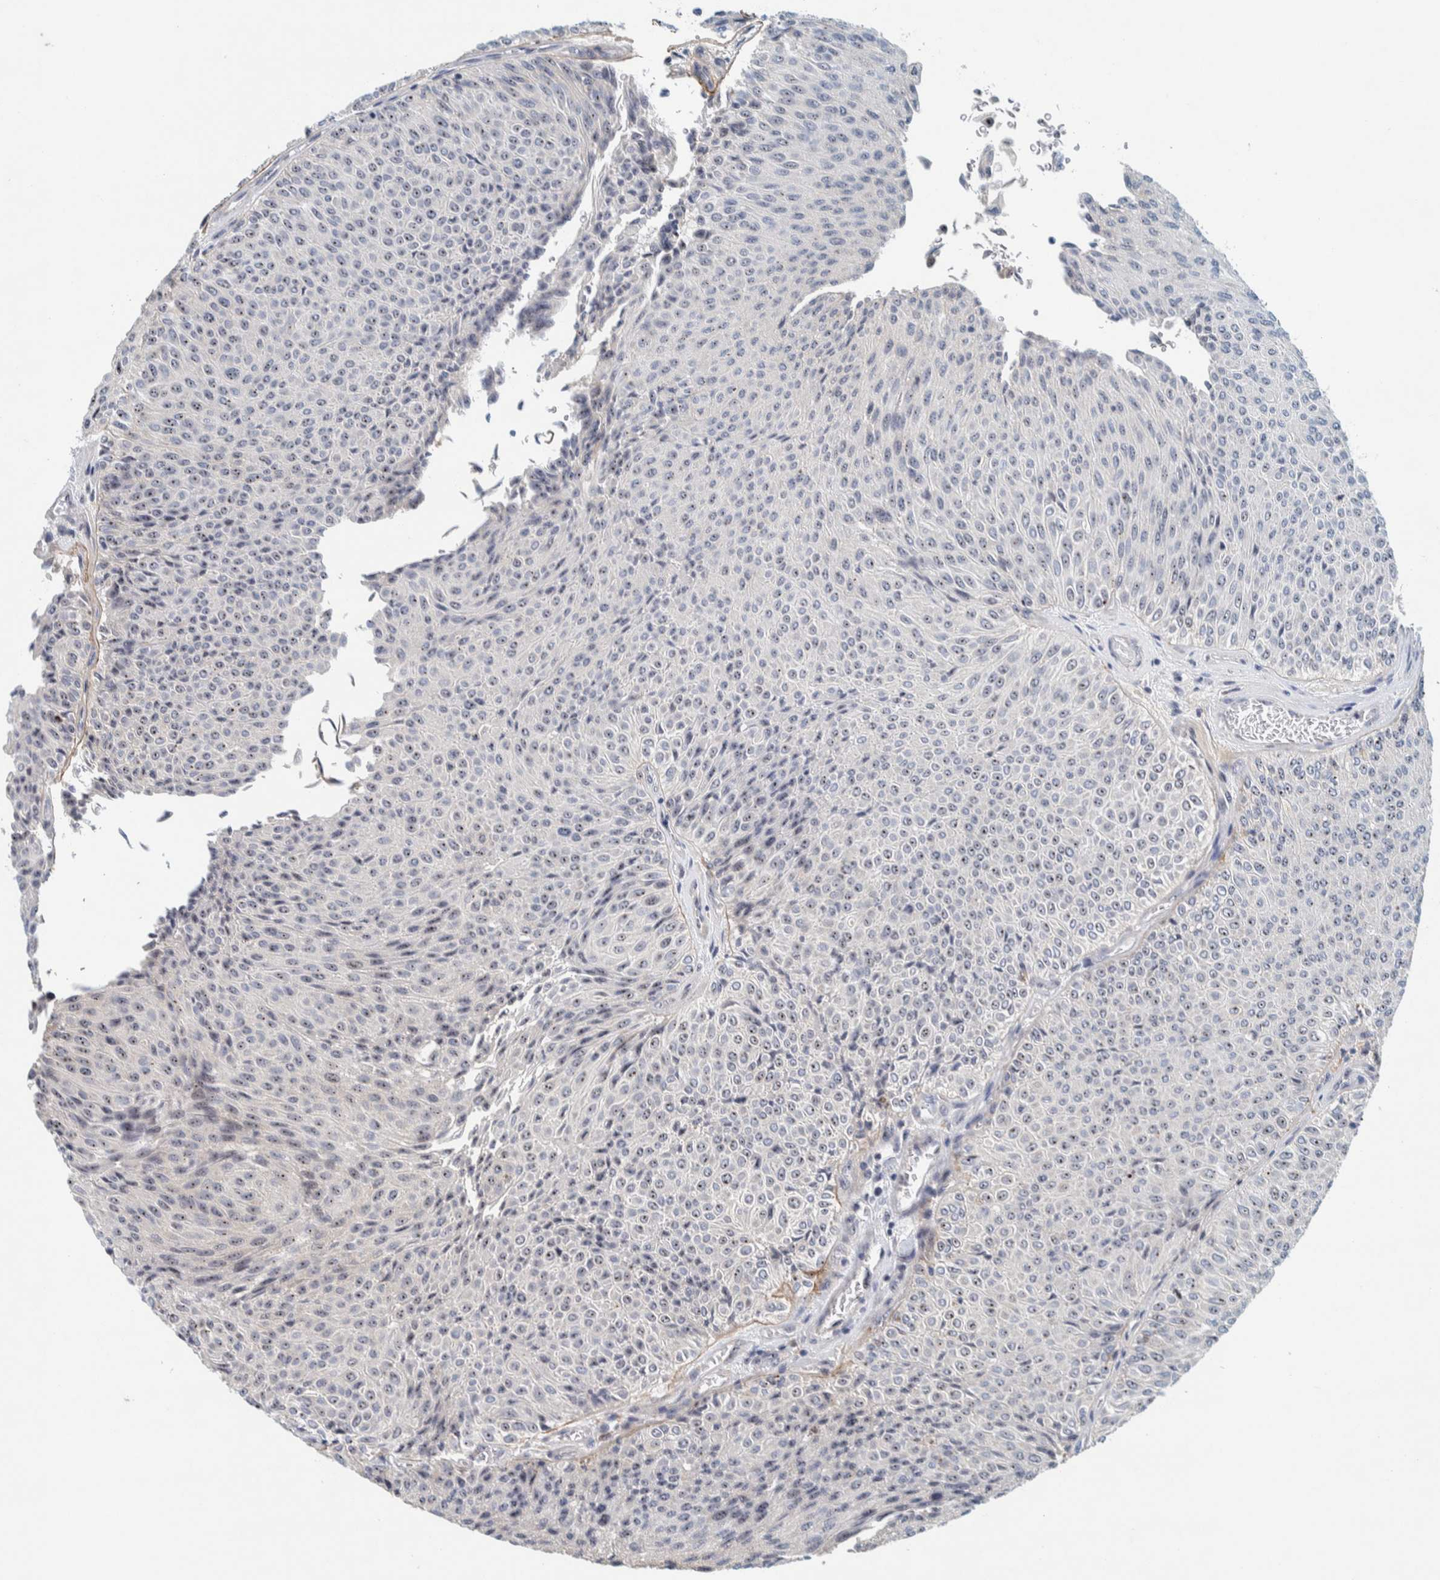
{"staining": {"intensity": "moderate", "quantity": "25%-75%", "location": "nuclear"}, "tissue": "urothelial cancer", "cell_type": "Tumor cells", "image_type": "cancer", "snomed": [{"axis": "morphology", "description": "Urothelial carcinoma, Low grade"}, {"axis": "topography", "description": "Urinary bladder"}], "caption": "The micrograph exhibits staining of urothelial cancer, revealing moderate nuclear protein positivity (brown color) within tumor cells. The staining was performed using DAB, with brown indicating positive protein expression. Nuclei are stained blue with hematoxylin.", "gene": "NOL11", "patient": {"sex": "male", "age": 78}}